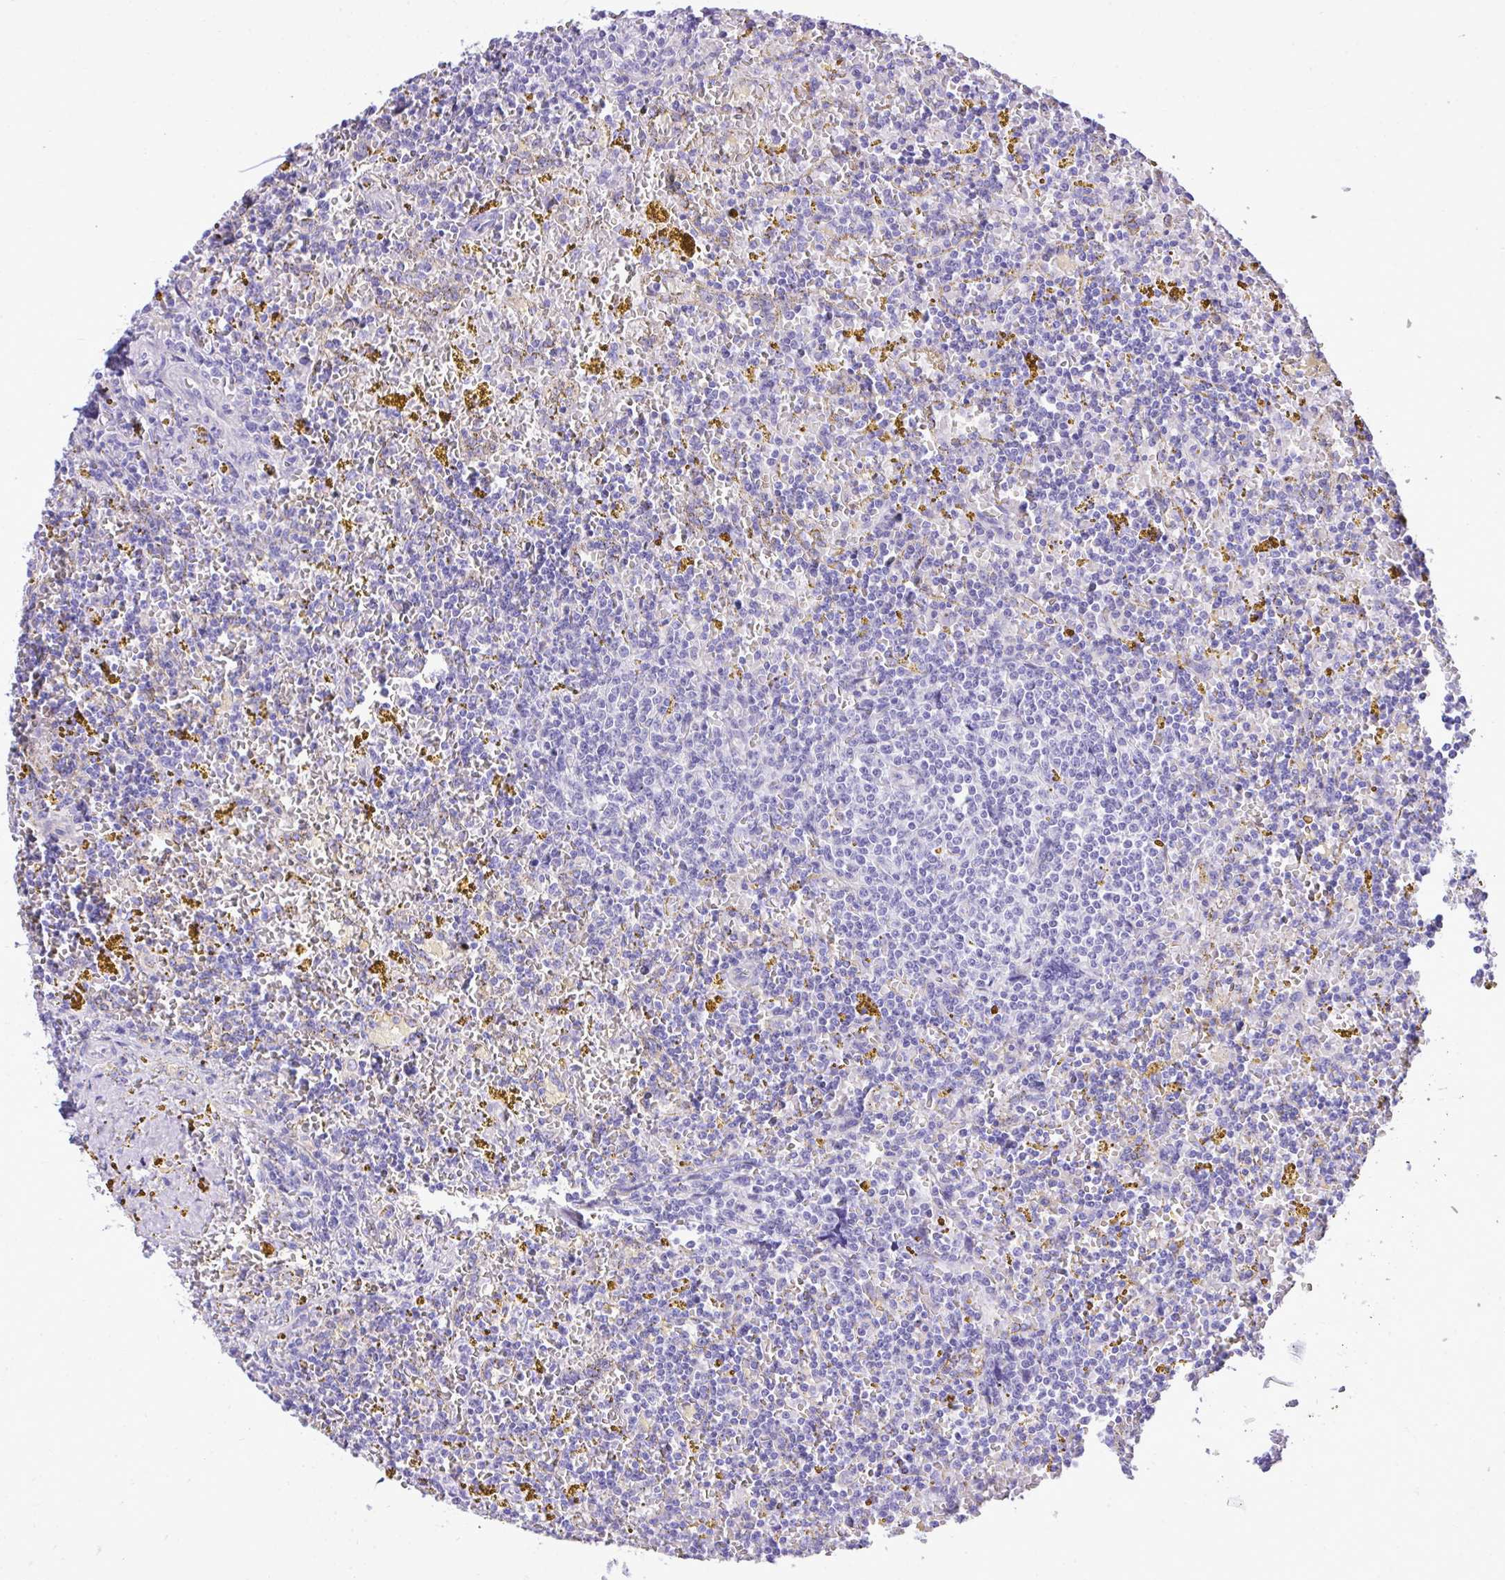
{"staining": {"intensity": "negative", "quantity": "none", "location": "none"}, "tissue": "lymphoma", "cell_type": "Tumor cells", "image_type": "cancer", "snomed": [{"axis": "morphology", "description": "Malignant lymphoma, non-Hodgkin's type, Low grade"}, {"axis": "topography", "description": "Spleen"}, {"axis": "topography", "description": "Lymph node"}], "caption": "The photomicrograph displays no staining of tumor cells in low-grade malignant lymphoma, non-Hodgkin's type.", "gene": "HRG", "patient": {"sex": "female", "age": 66}}